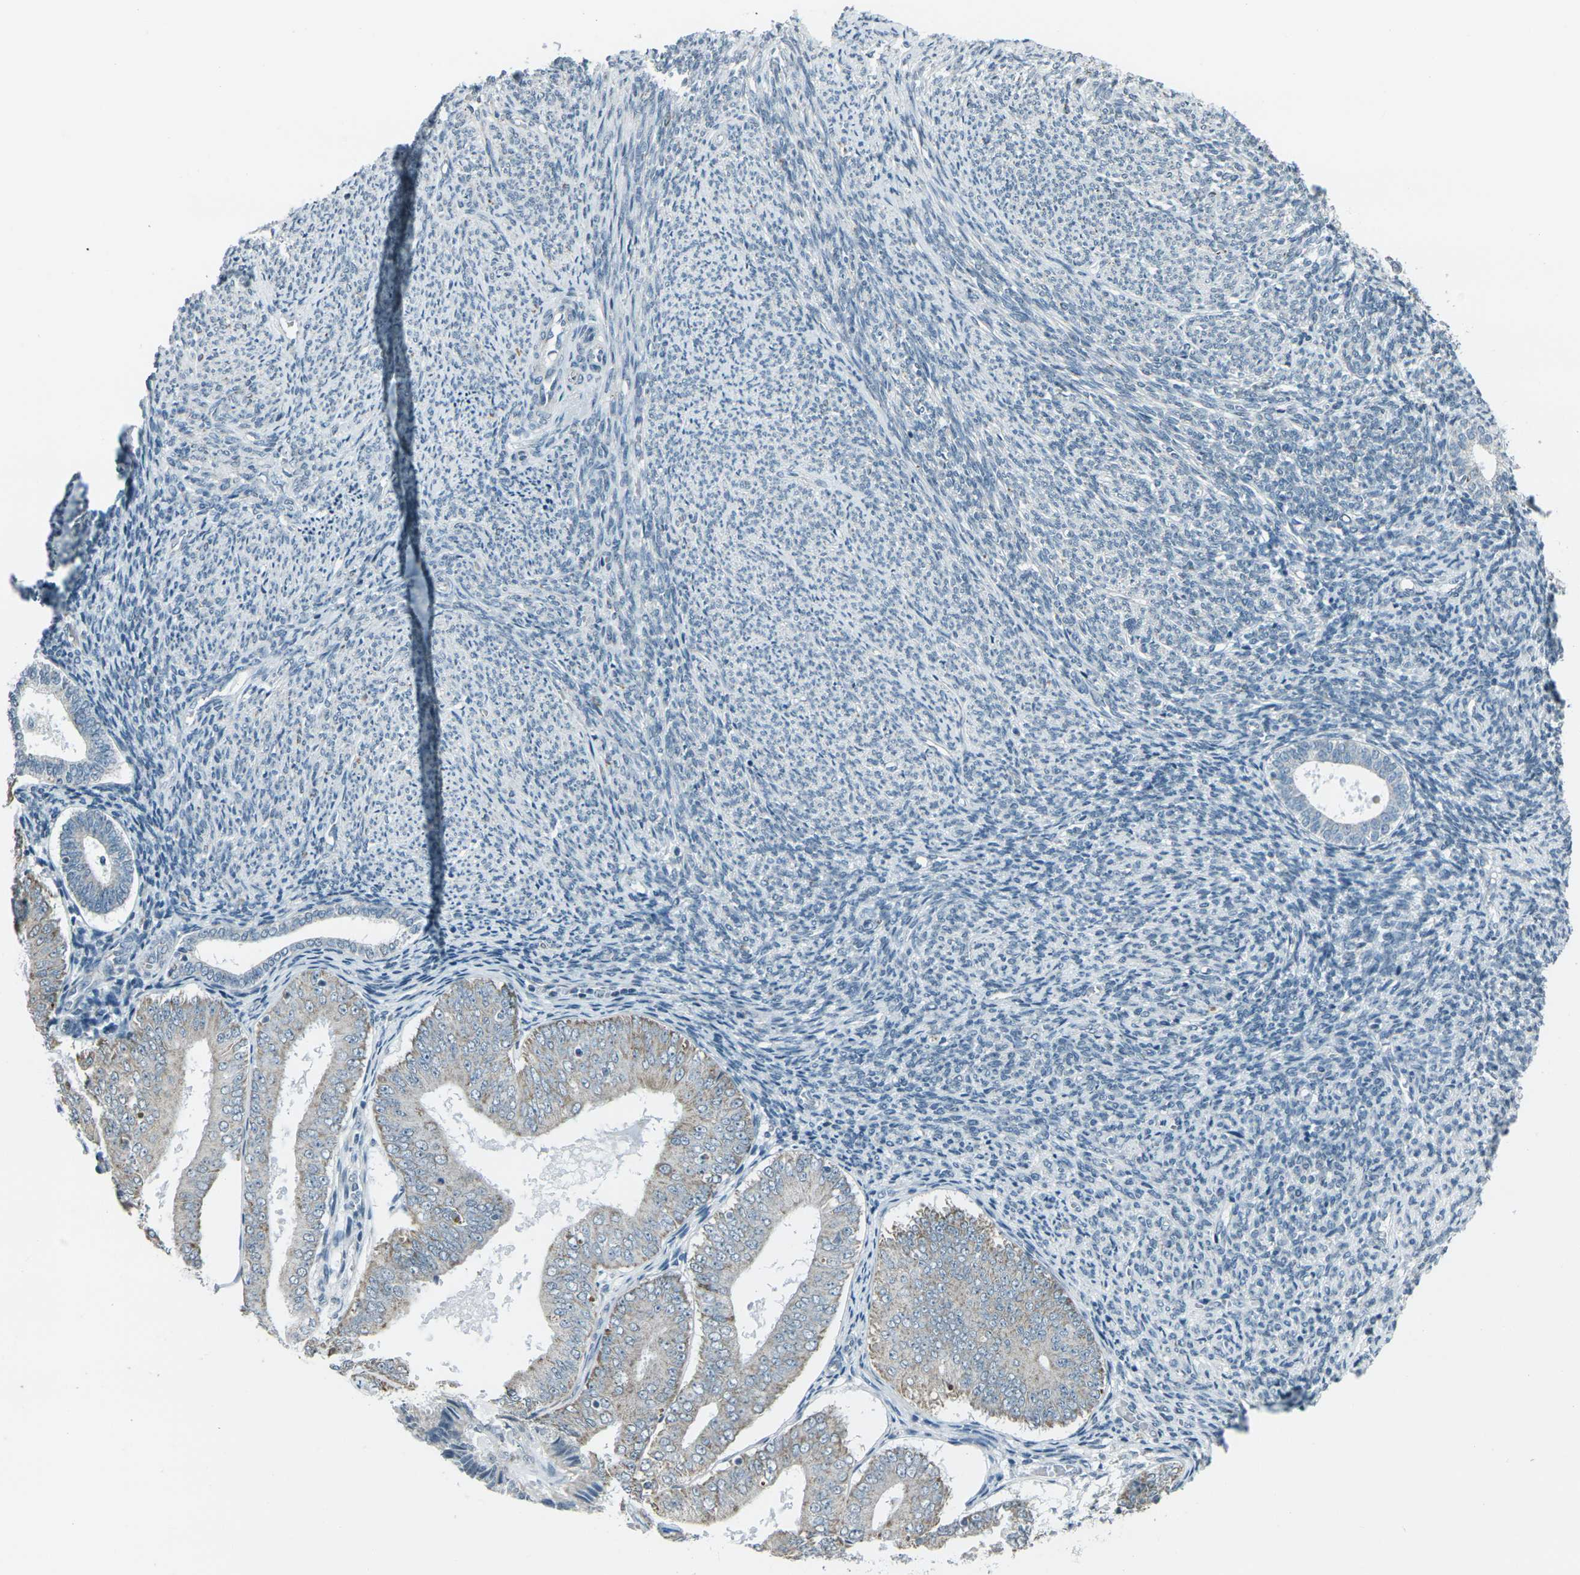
{"staining": {"intensity": "weak", "quantity": "25%-75%", "location": "cytoplasmic/membranous"}, "tissue": "endometrial cancer", "cell_type": "Tumor cells", "image_type": "cancer", "snomed": [{"axis": "morphology", "description": "Adenocarcinoma, NOS"}, {"axis": "topography", "description": "Endometrium"}], "caption": "Protein staining exhibits weak cytoplasmic/membranous positivity in approximately 25%-75% of tumor cells in endometrial cancer. Nuclei are stained in blue.", "gene": "H2BC1", "patient": {"sex": "female", "age": 63}}